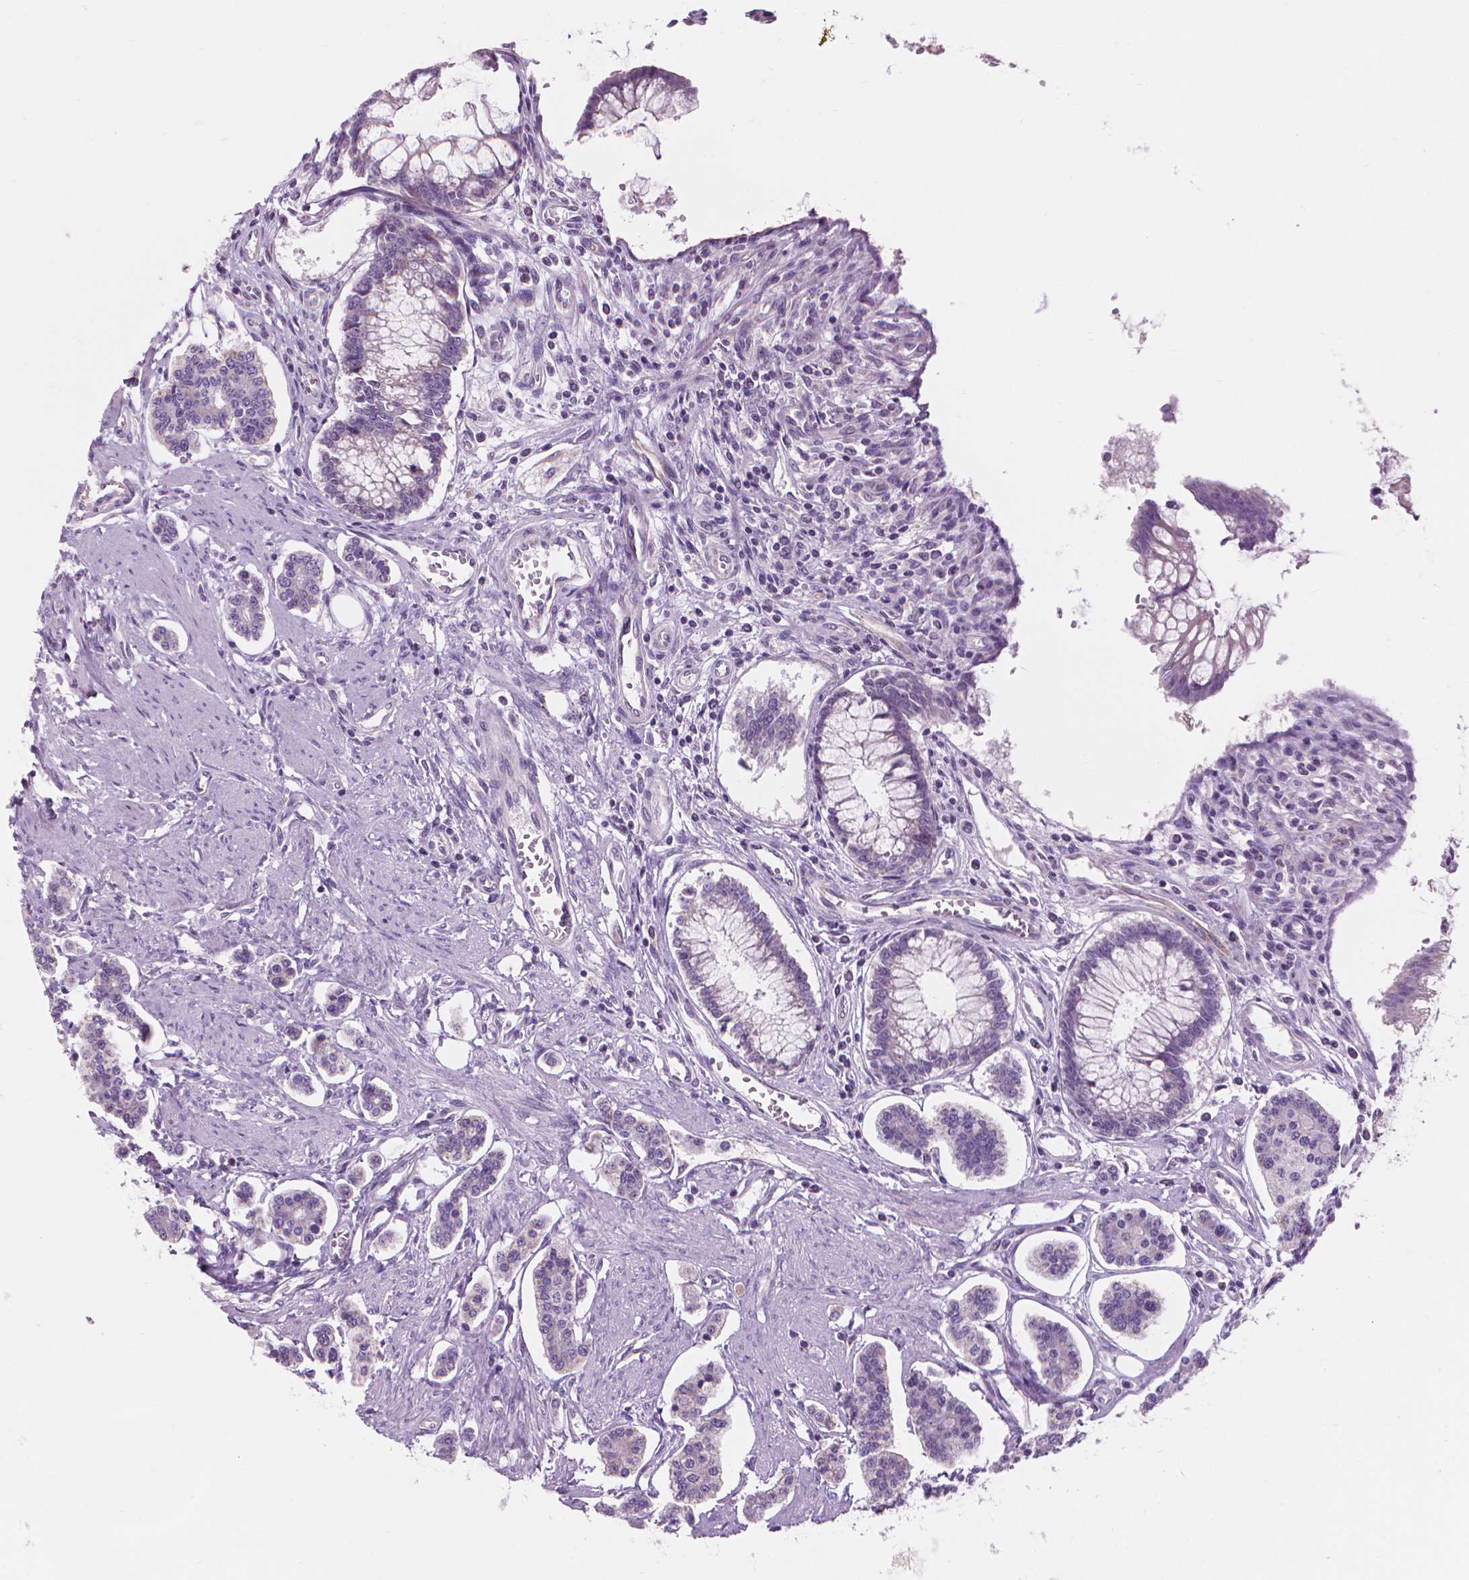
{"staining": {"intensity": "negative", "quantity": "none", "location": "none"}, "tissue": "carcinoid", "cell_type": "Tumor cells", "image_type": "cancer", "snomed": [{"axis": "morphology", "description": "Carcinoid, malignant, NOS"}, {"axis": "topography", "description": "Small intestine"}], "caption": "Immunohistochemistry photomicrograph of human carcinoid stained for a protein (brown), which displays no positivity in tumor cells.", "gene": "CFAP126", "patient": {"sex": "female", "age": 65}}